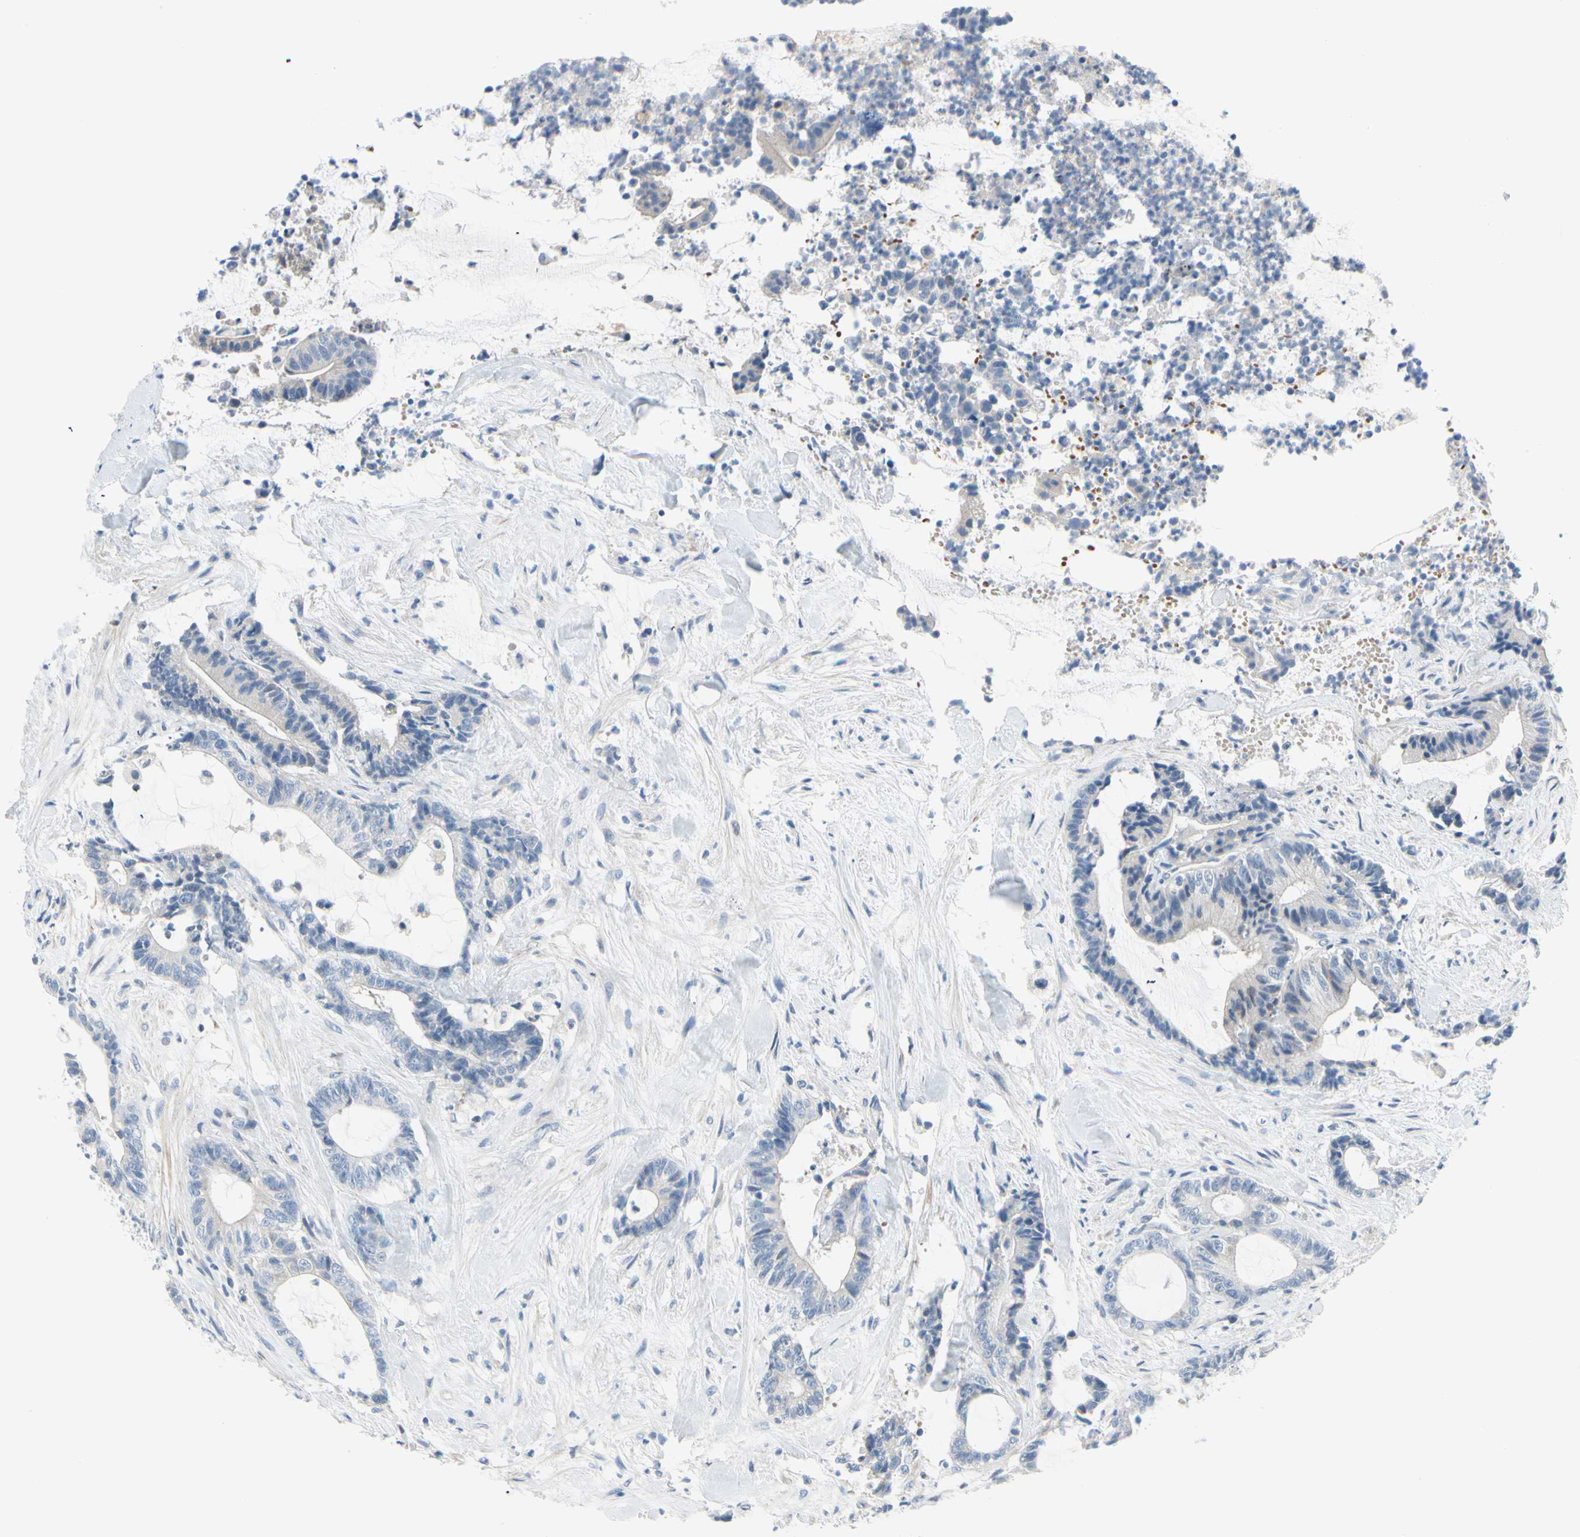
{"staining": {"intensity": "weak", "quantity": "<25%", "location": "cytoplasmic/membranous"}, "tissue": "colorectal cancer", "cell_type": "Tumor cells", "image_type": "cancer", "snomed": [{"axis": "morphology", "description": "Adenocarcinoma, NOS"}, {"axis": "topography", "description": "Colon"}], "caption": "This image is of colorectal cancer stained with IHC to label a protein in brown with the nuclei are counter-stained blue. There is no expression in tumor cells.", "gene": "FCER2", "patient": {"sex": "female", "age": 84}}